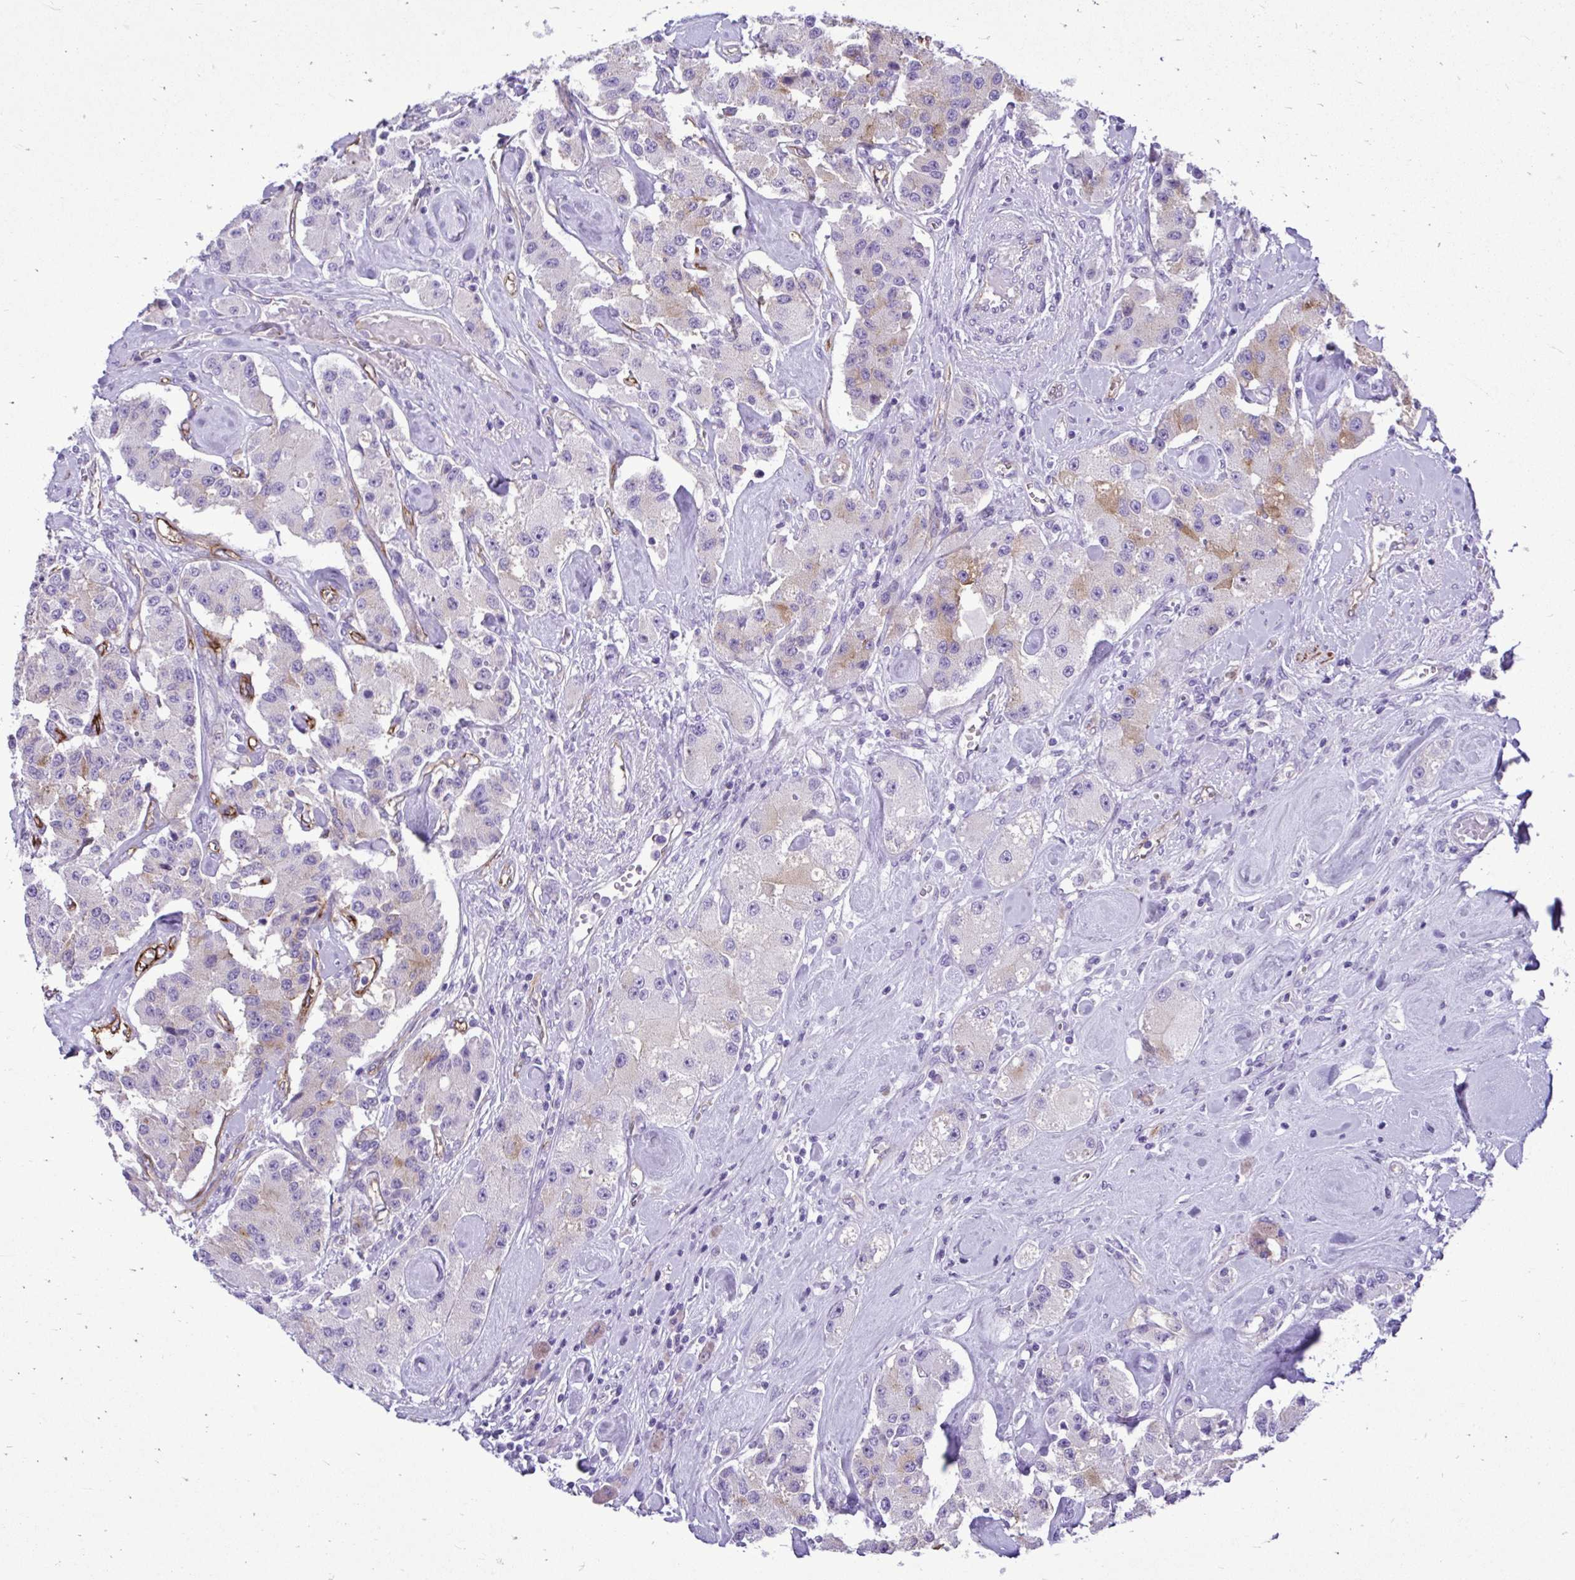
{"staining": {"intensity": "negative", "quantity": "none", "location": "none"}, "tissue": "carcinoid", "cell_type": "Tumor cells", "image_type": "cancer", "snomed": [{"axis": "morphology", "description": "Carcinoid, malignant, NOS"}, {"axis": "topography", "description": "Pancreas"}], "caption": "An image of human carcinoid (malignant) is negative for staining in tumor cells.", "gene": "ABCG2", "patient": {"sex": "male", "age": 41}}